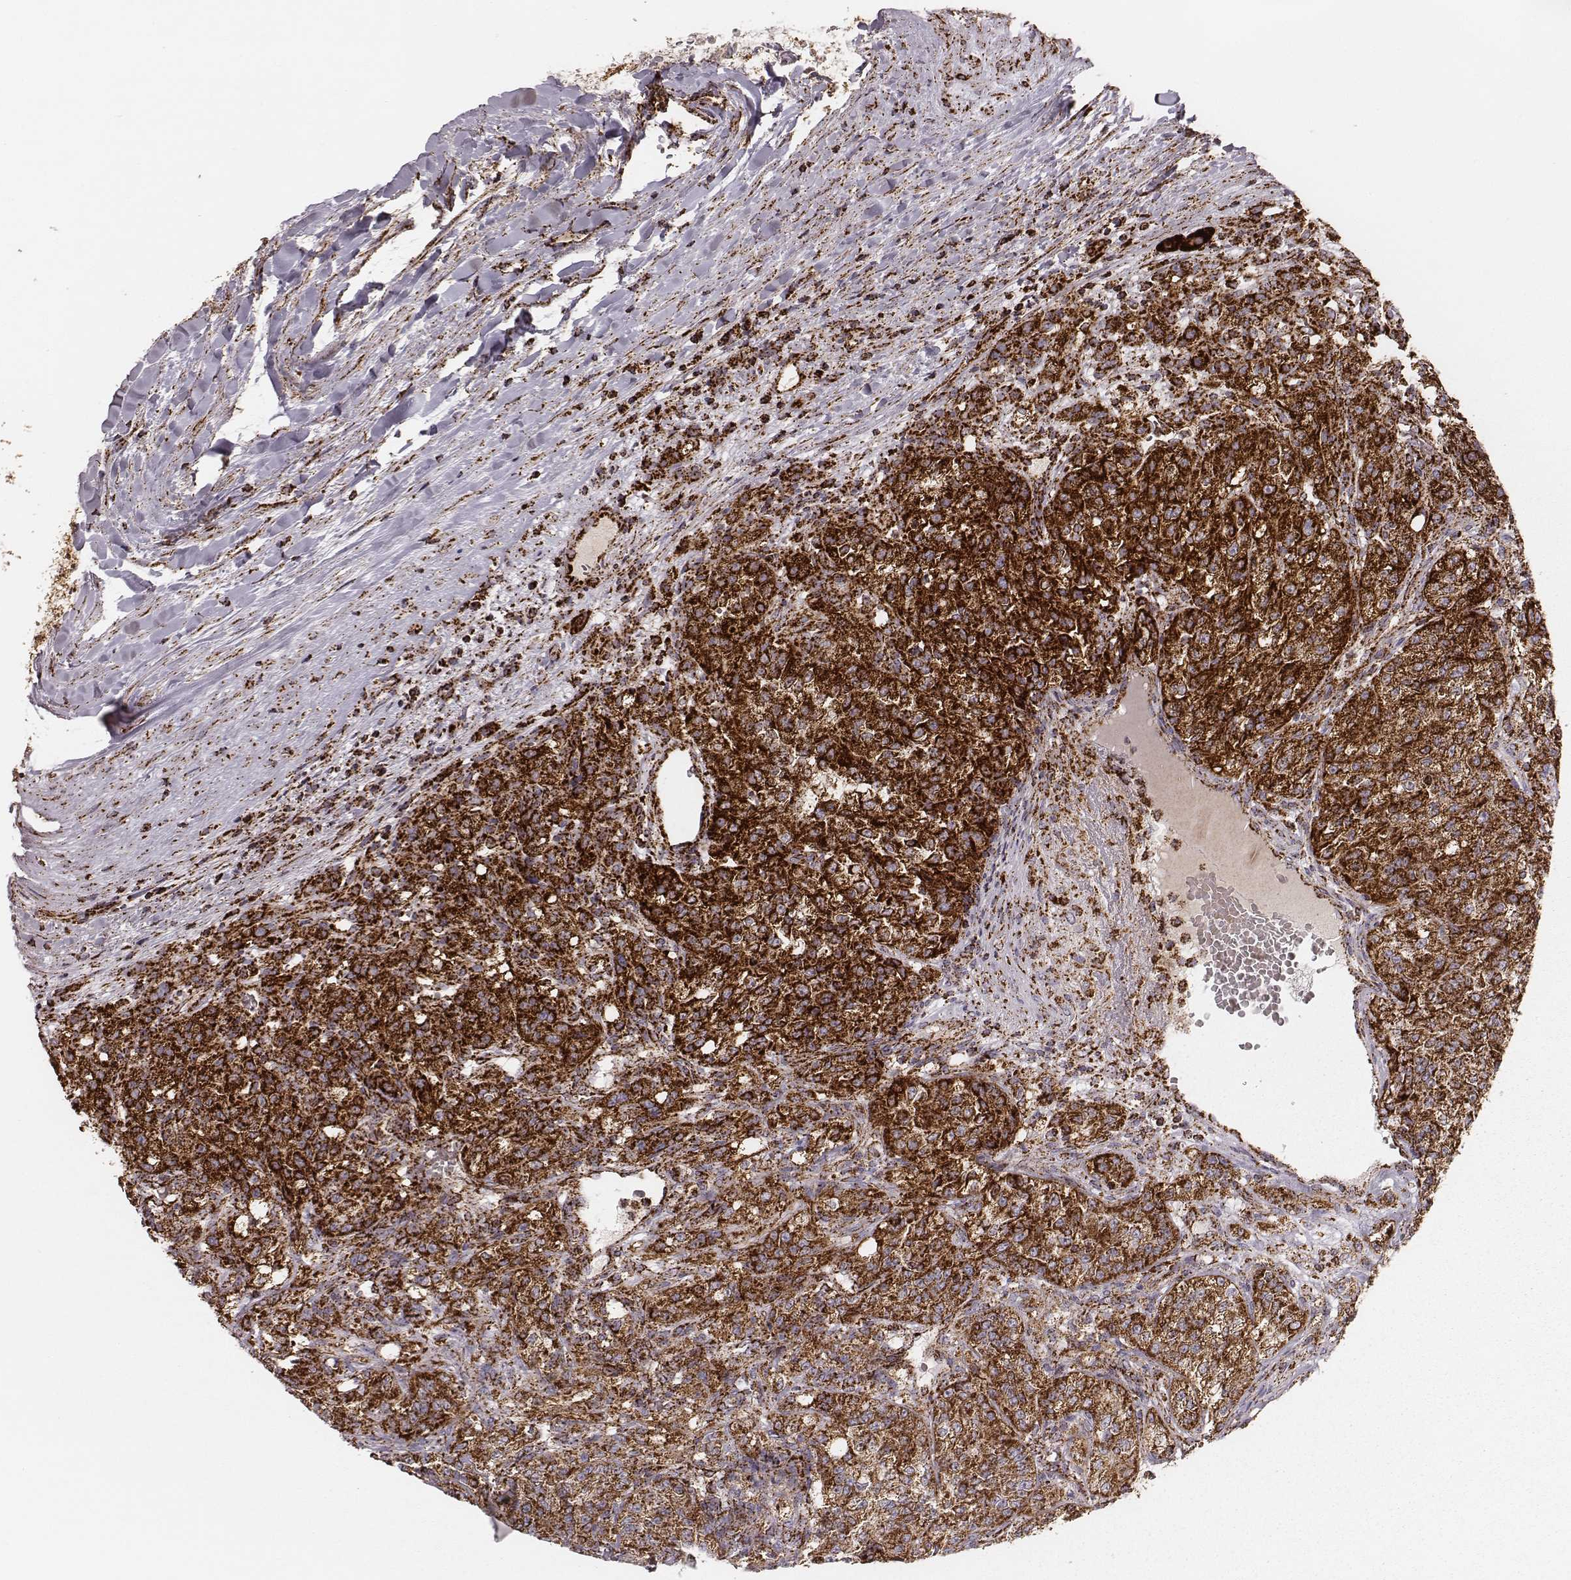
{"staining": {"intensity": "strong", "quantity": "25%-75%", "location": "cytoplasmic/membranous"}, "tissue": "renal cancer", "cell_type": "Tumor cells", "image_type": "cancer", "snomed": [{"axis": "morphology", "description": "Adenocarcinoma, NOS"}, {"axis": "topography", "description": "Kidney"}], "caption": "Brown immunohistochemical staining in adenocarcinoma (renal) shows strong cytoplasmic/membranous expression in approximately 25%-75% of tumor cells.", "gene": "TUFM", "patient": {"sex": "female", "age": 63}}